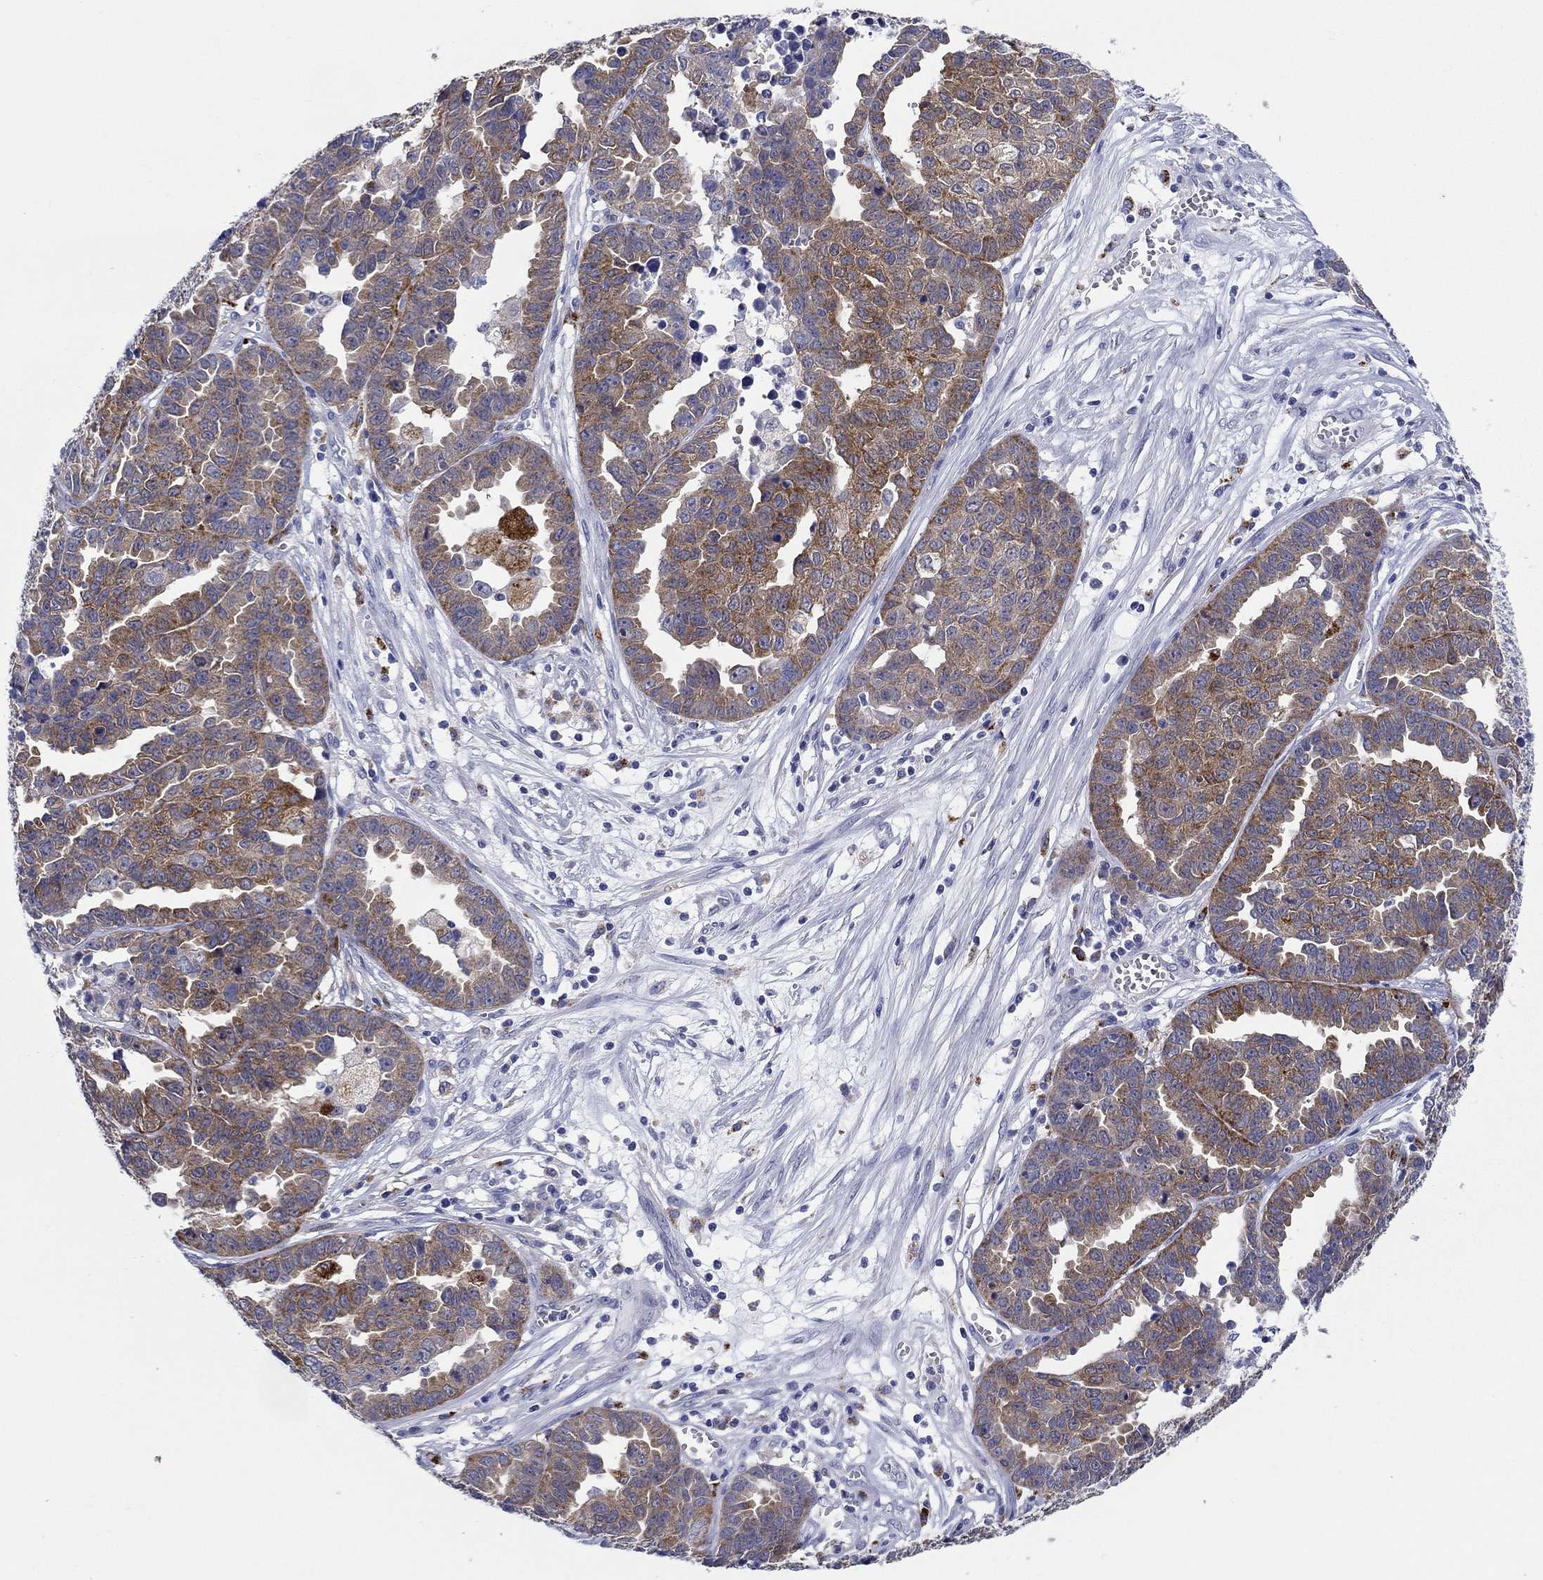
{"staining": {"intensity": "moderate", "quantity": ">75%", "location": "cytoplasmic/membranous"}, "tissue": "ovarian cancer", "cell_type": "Tumor cells", "image_type": "cancer", "snomed": [{"axis": "morphology", "description": "Cystadenocarcinoma, serous, NOS"}, {"axis": "topography", "description": "Ovary"}], "caption": "IHC of ovarian cancer shows medium levels of moderate cytoplasmic/membranous staining in approximately >75% of tumor cells.", "gene": "RAP1GAP", "patient": {"sex": "female", "age": 87}}